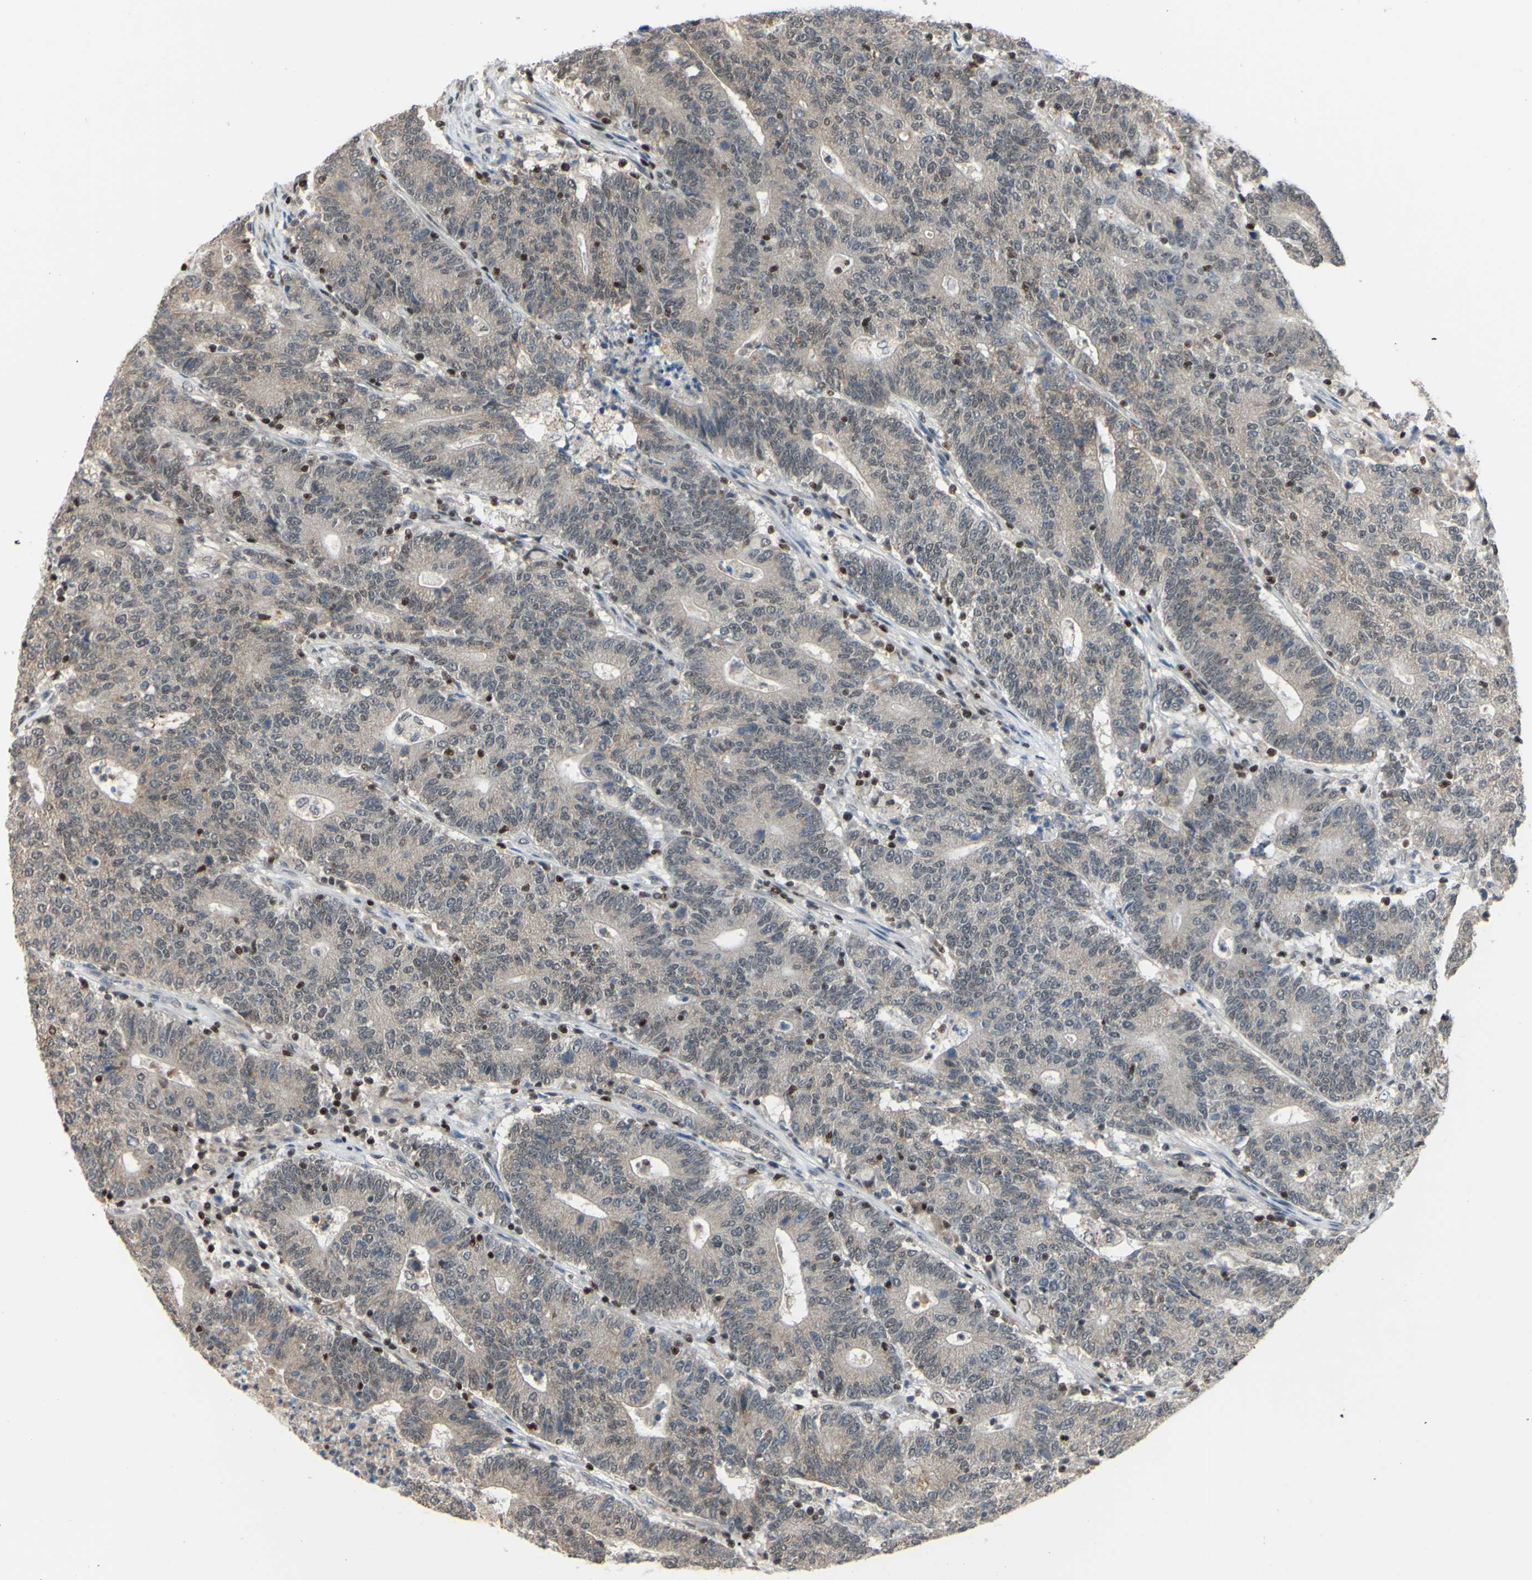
{"staining": {"intensity": "weak", "quantity": ">75%", "location": "cytoplasmic/membranous"}, "tissue": "colorectal cancer", "cell_type": "Tumor cells", "image_type": "cancer", "snomed": [{"axis": "morphology", "description": "Normal tissue, NOS"}, {"axis": "morphology", "description": "Adenocarcinoma, NOS"}, {"axis": "topography", "description": "Colon"}], "caption": "About >75% of tumor cells in colorectal cancer reveal weak cytoplasmic/membranous protein positivity as visualized by brown immunohistochemical staining.", "gene": "SP4", "patient": {"sex": "female", "age": 75}}